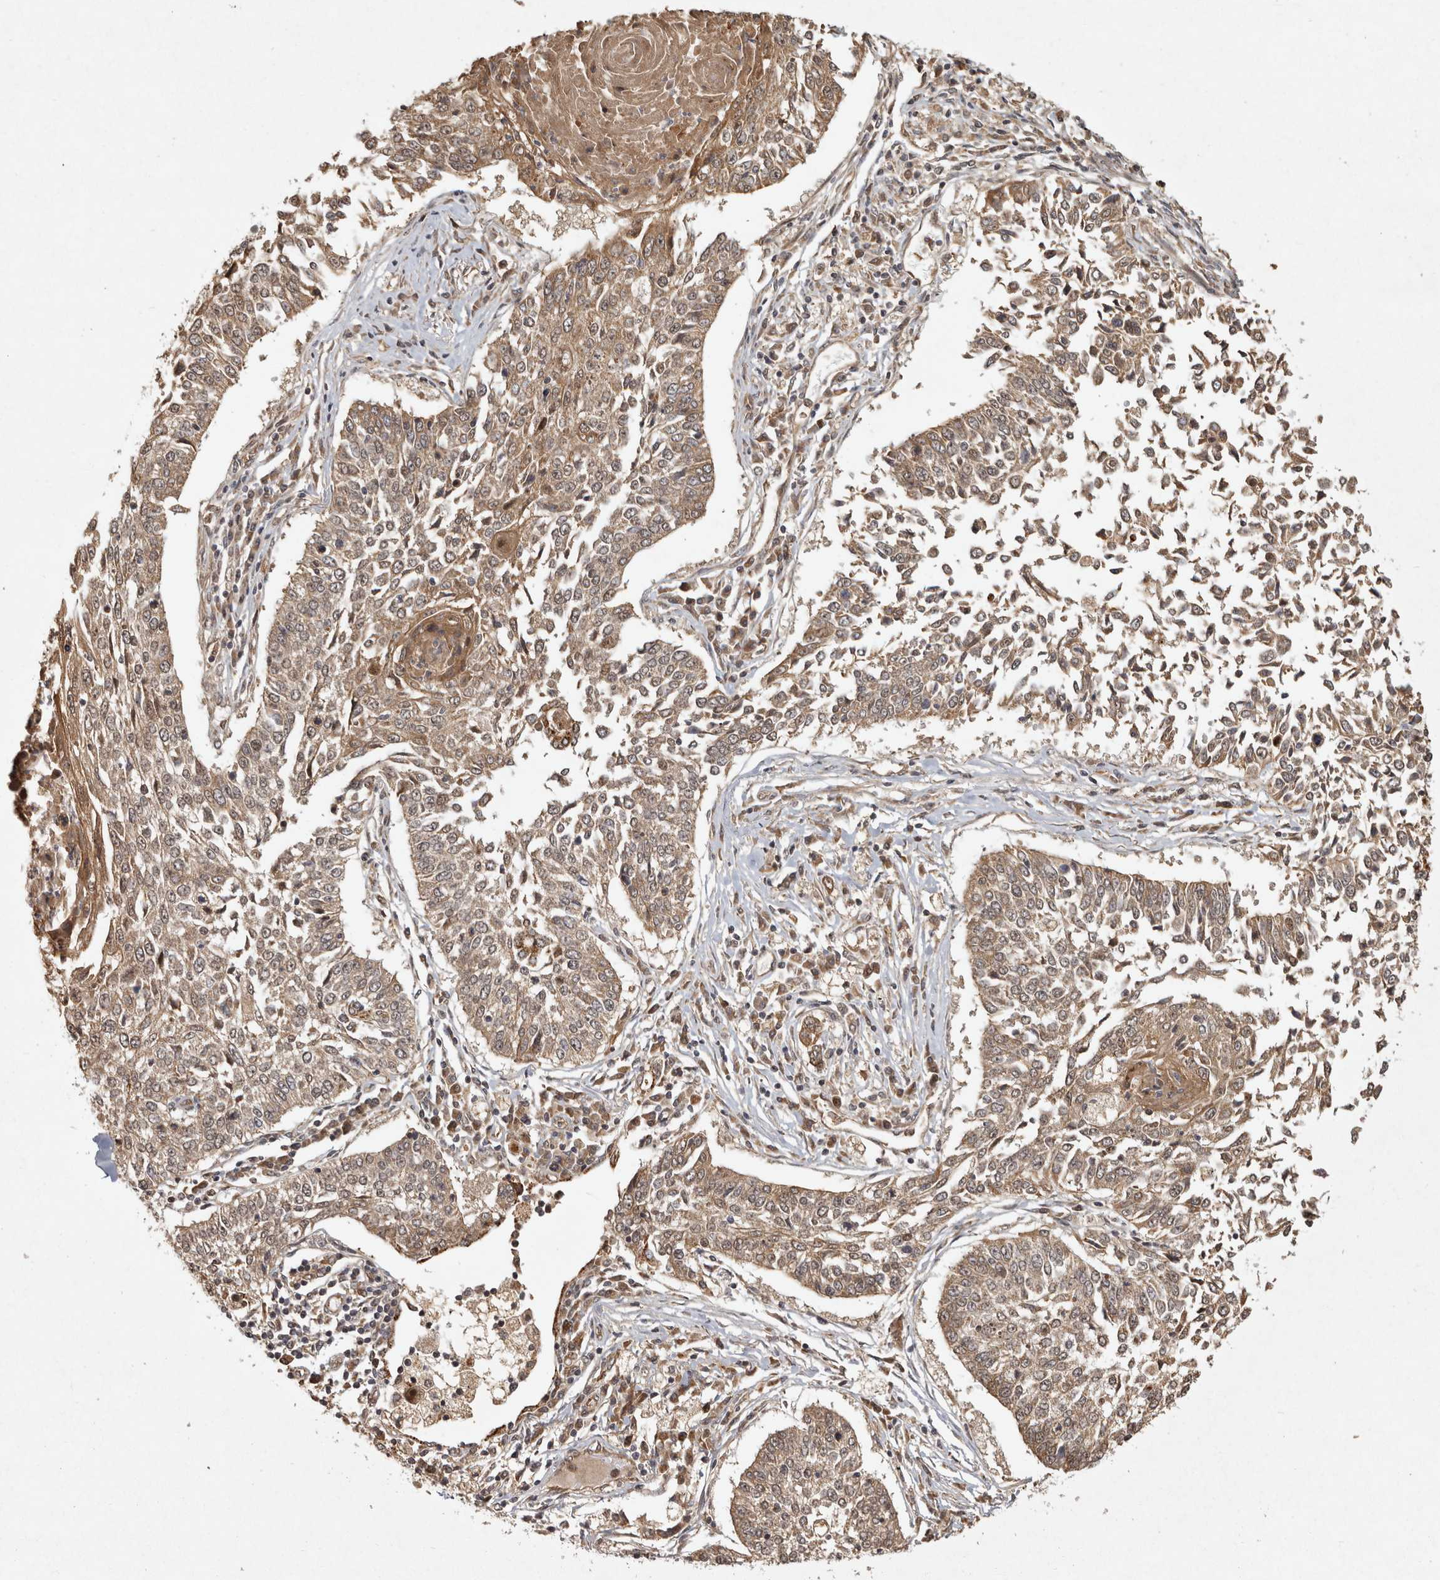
{"staining": {"intensity": "weak", "quantity": ">75%", "location": "cytoplasmic/membranous"}, "tissue": "lung cancer", "cell_type": "Tumor cells", "image_type": "cancer", "snomed": [{"axis": "morphology", "description": "Normal tissue, NOS"}, {"axis": "morphology", "description": "Squamous cell carcinoma, NOS"}, {"axis": "topography", "description": "Cartilage tissue"}, {"axis": "topography", "description": "Lung"}, {"axis": "topography", "description": "Peripheral nerve tissue"}], "caption": "Immunohistochemical staining of human lung squamous cell carcinoma displays weak cytoplasmic/membranous protein staining in about >75% of tumor cells.", "gene": "CAMSAP2", "patient": {"sex": "female", "age": 49}}